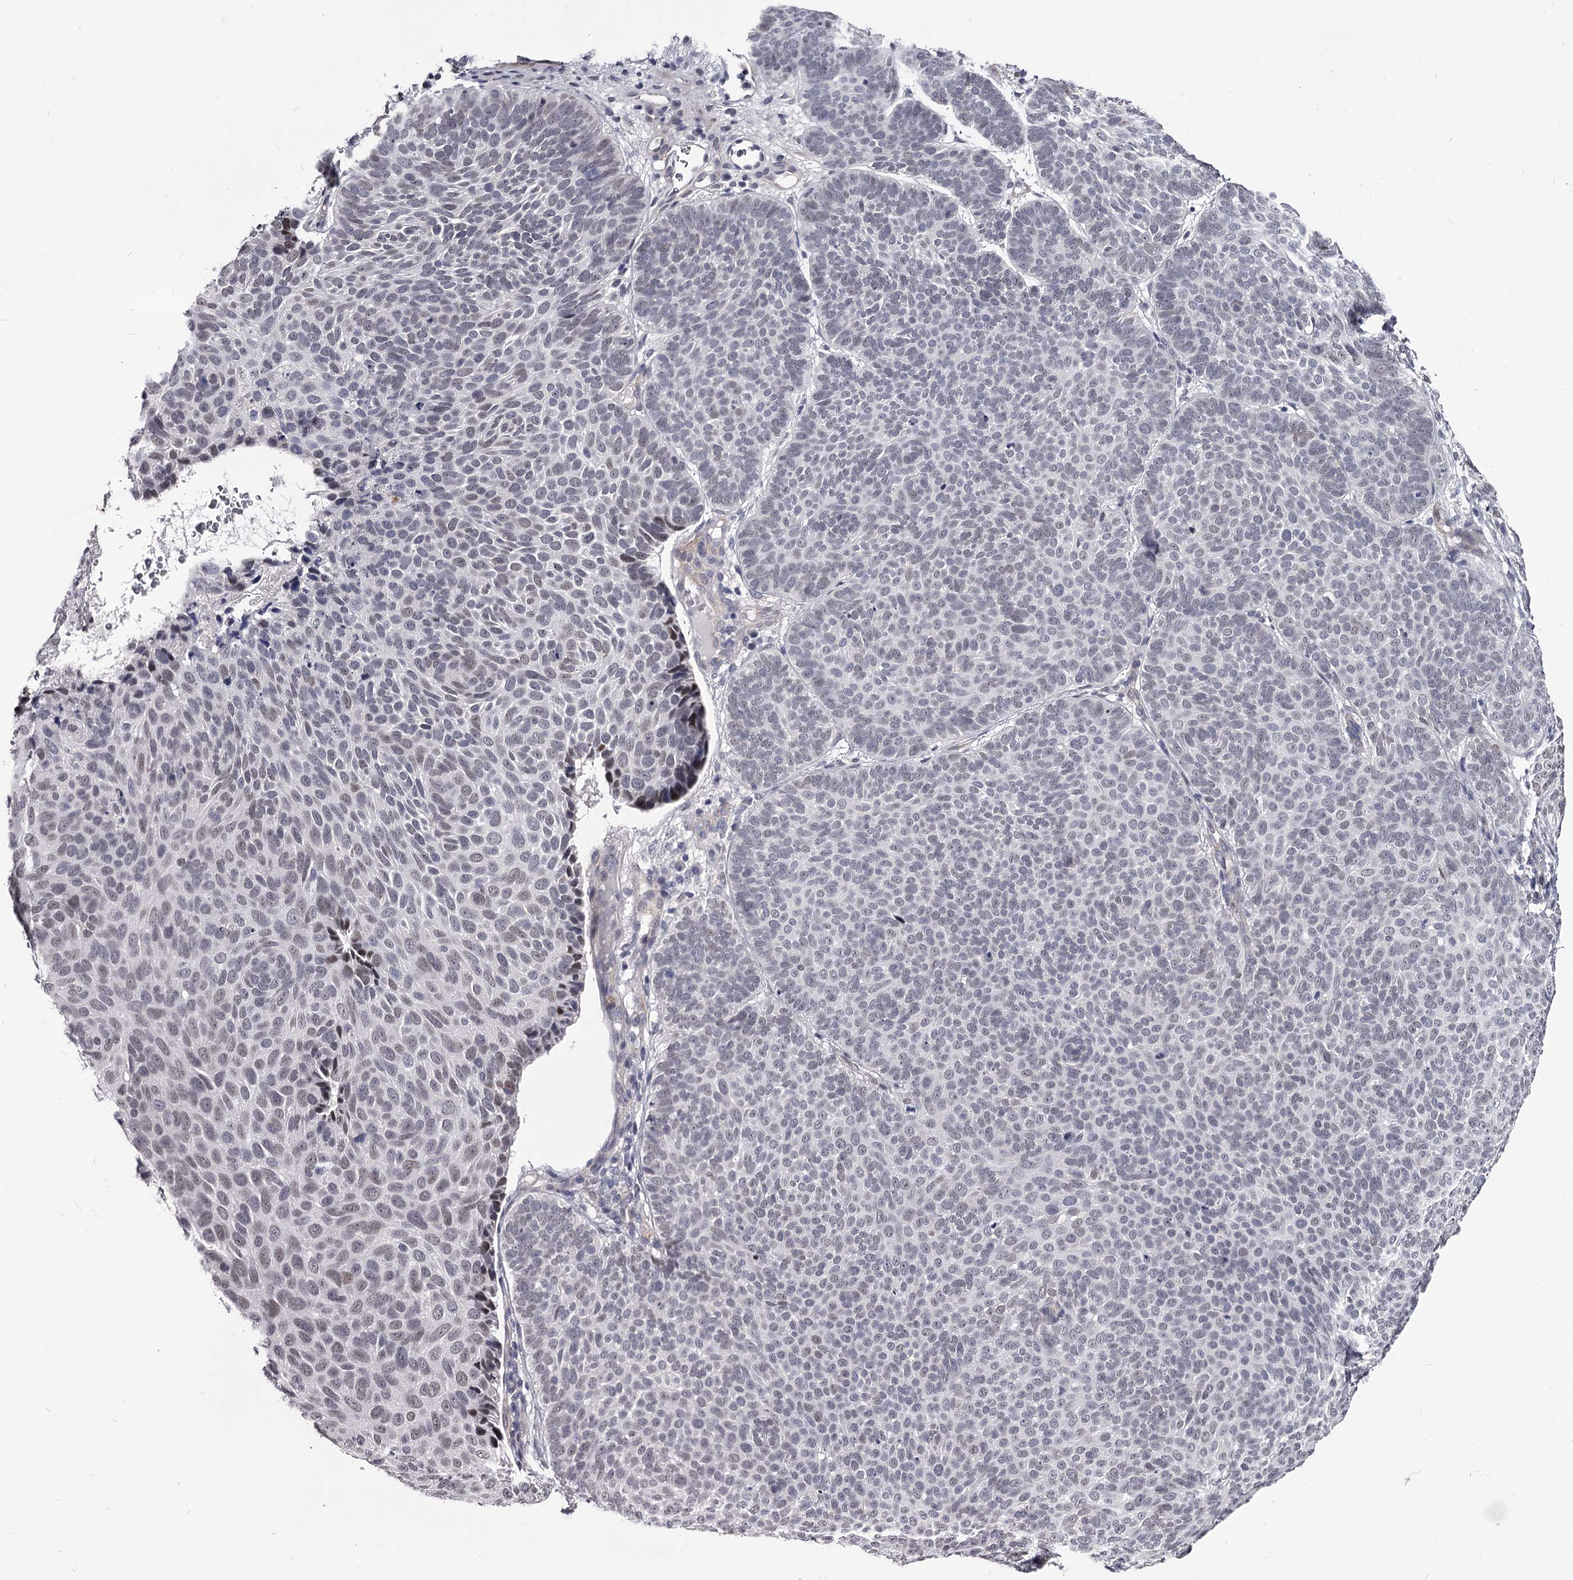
{"staining": {"intensity": "negative", "quantity": "none", "location": "none"}, "tissue": "skin cancer", "cell_type": "Tumor cells", "image_type": "cancer", "snomed": [{"axis": "morphology", "description": "Basal cell carcinoma"}, {"axis": "topography", "description": "Skin"}], "caption": "A photomicrograph of skin cancer stained for a protein reveals no brown staining in tumor cells. The staining is performed using DAB brown chromogen with nuclei counter-stained in using hematoxylin.", "gene": "OVOL2", "patient": {"sex": "male", "age": 85}}